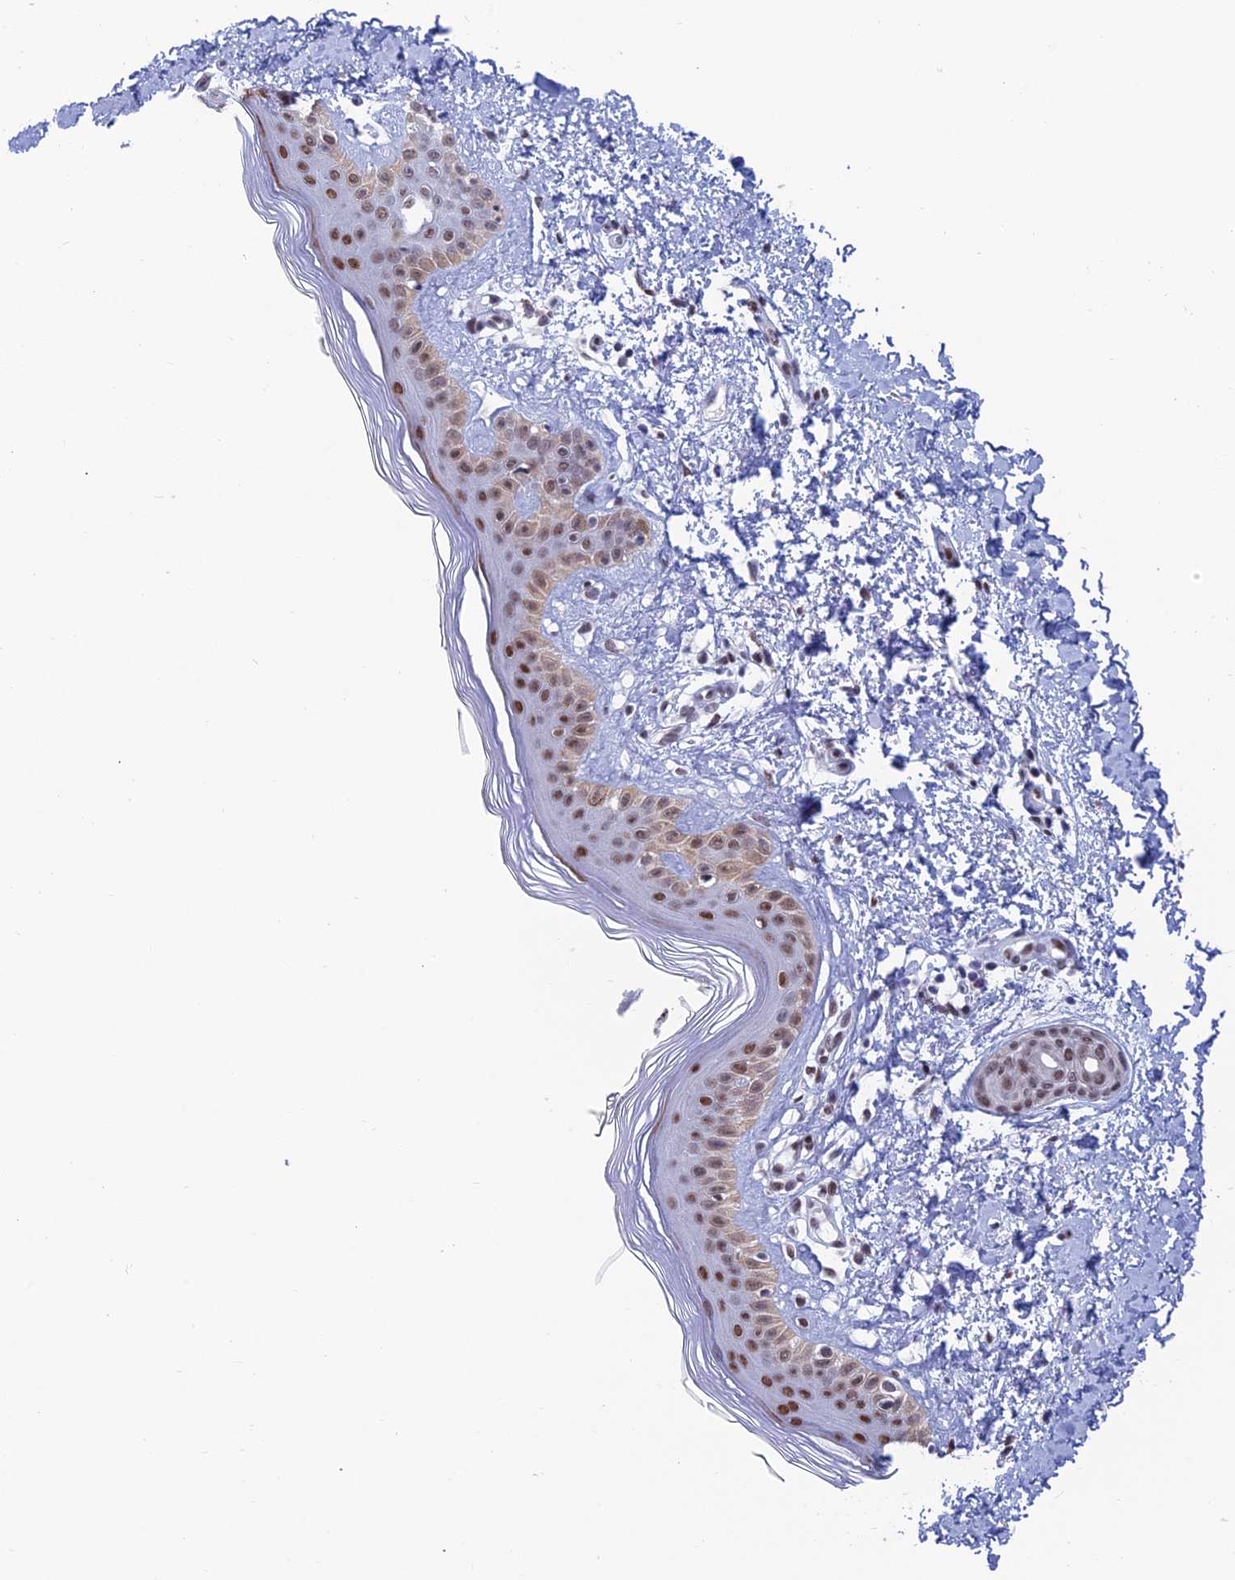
{"staining": {"intensity": "weak", "quantity": "25%-75%", "location": "nuclear"}, "tissue": "skin", "cell_type": "Fibroblasts", "image_type": "normal", "snomed": [{"axis": "morphology", "description": "Normal tissue, NOS"}, {"axis": "topography", "description": "Skin"}], "caption": "Immunohistochemistry (IHC) (DAB (3,3'-diaminobenzidine)) staining of benign skin exhibits weak nuclear protein staining in about 25%-75% of fibroblasts. Using DAB (3,3'-diaminobenzidine) (brown) and hematoxylin (blue) stains, captured at high magnification using brightfield microscopy.", "gene": "NABP2", "patient": {"sex": "female", "age": 64}}